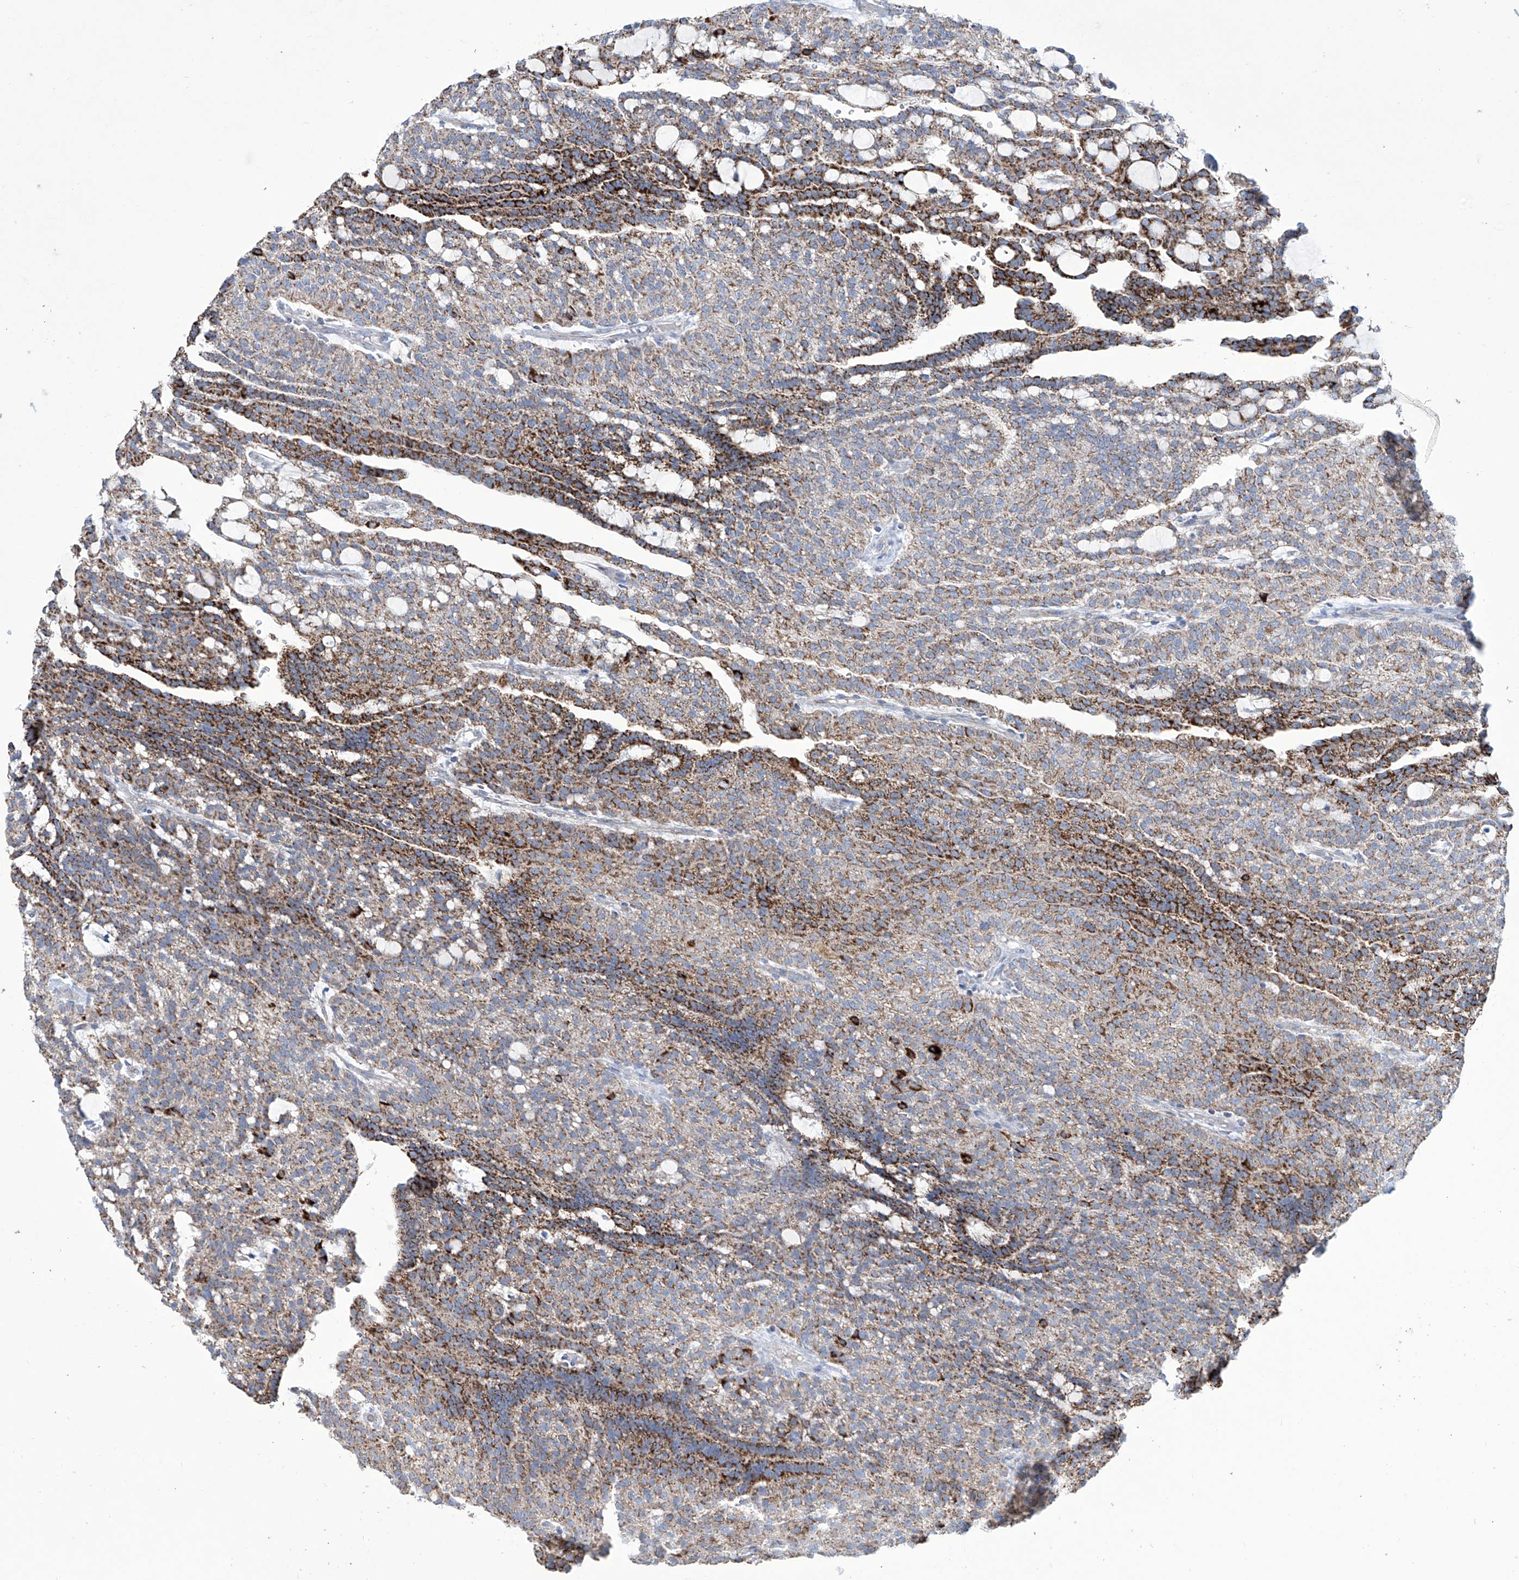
{"staining": {"intensity": "strong", "quantity": ">75%", "location": "cytoplasmic/membranous"}, "tissue": "renal cancer", "cell_type": "Tumor cells", "image_type": "cancer", "snomed": [{"axis": "morphology", "description": "Adenocarcinoma, NOS"}, {"axis": "topography", "description": "Kidney"}], "caption": "Immunohistochemical staining of renal cancer (adenocarcinoma) shows high levels of strong cytoplasmic/membranous protein expression in about >75% of tumor cells.", "gene": "ALDH6A1", "patient": {"sex": "male", "age": 63}}